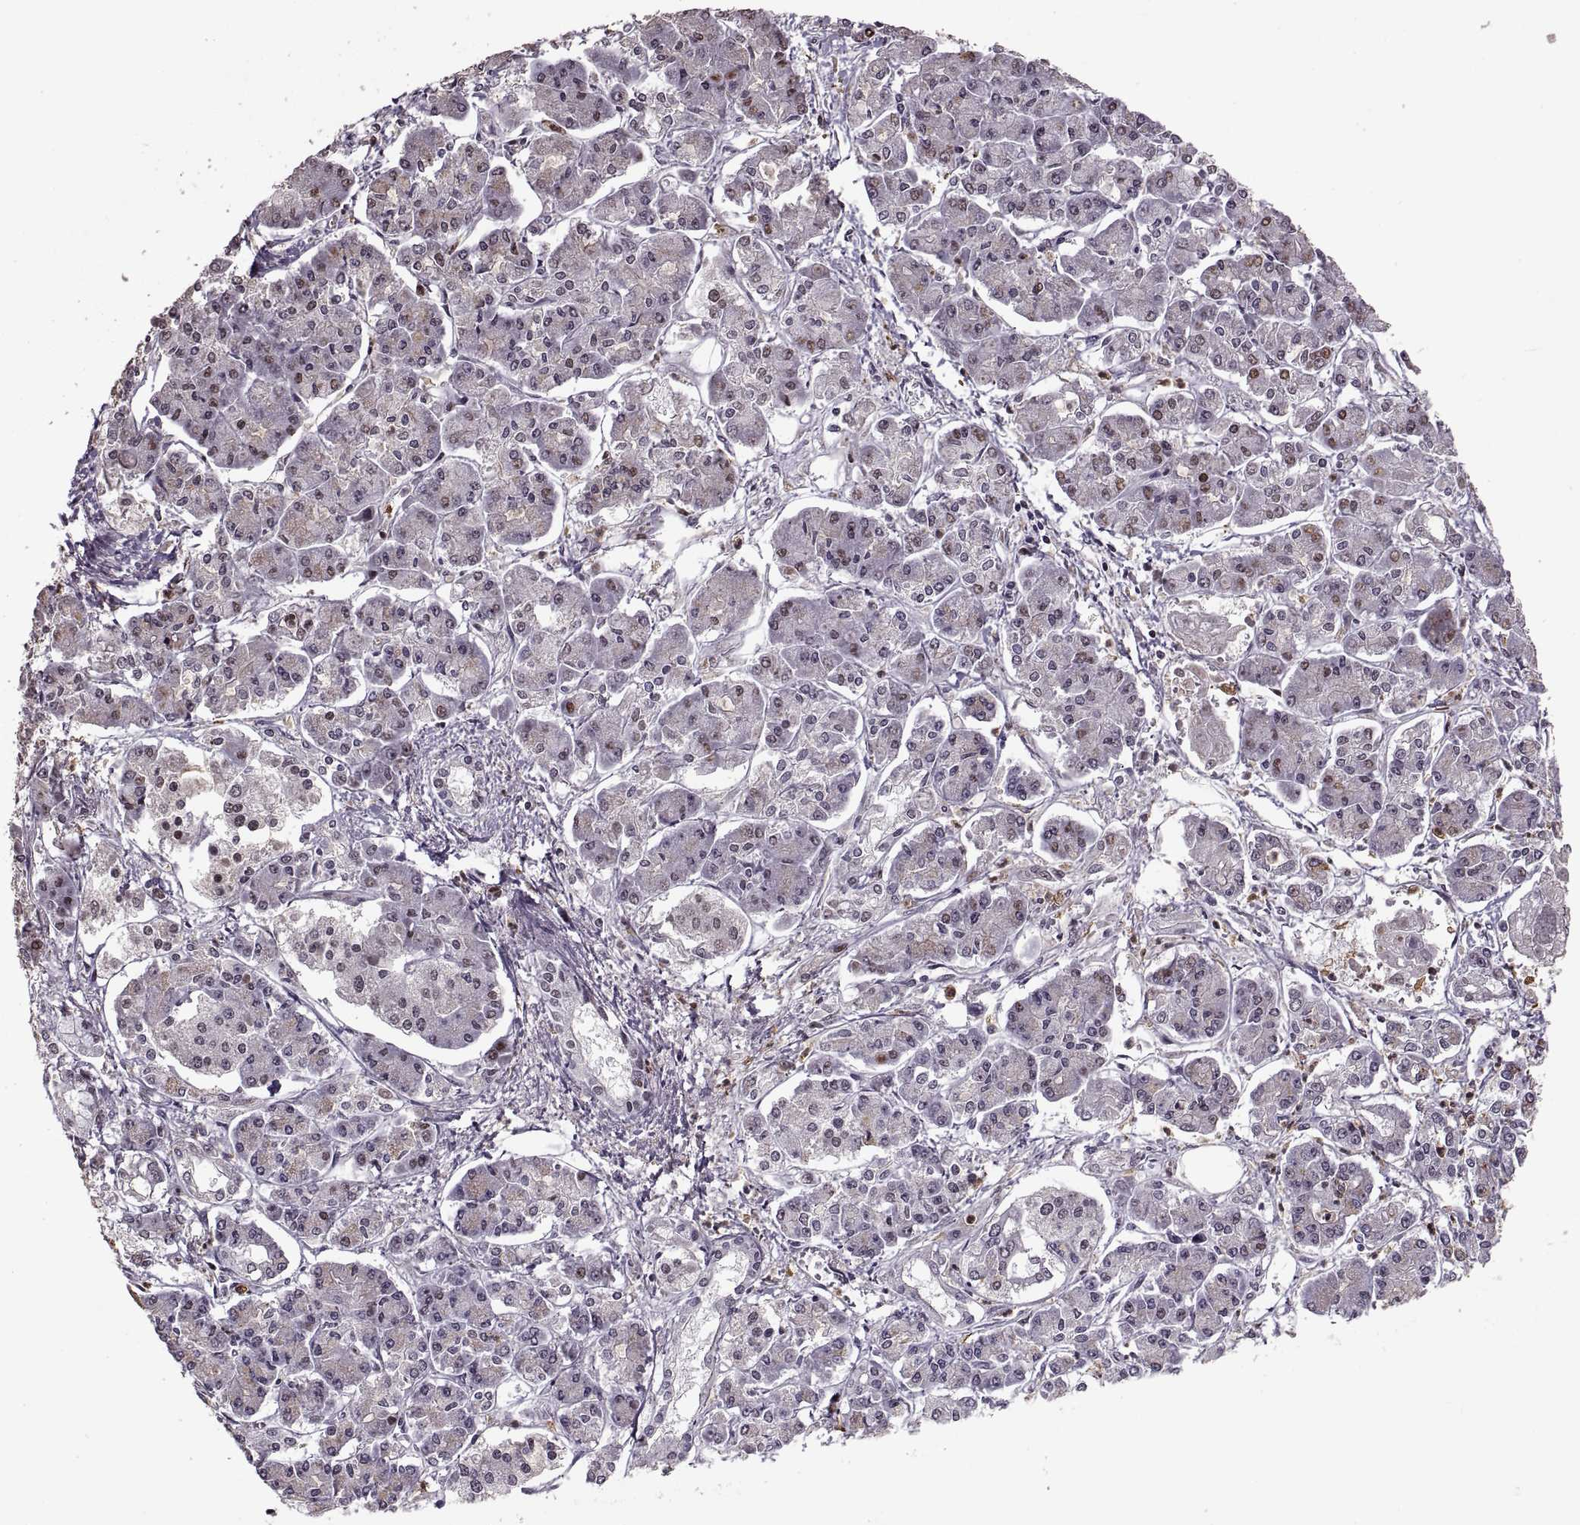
{"staining": {"intensity": "weak", "quantity": "25%-75%", "location": "nuclear"}, "tissue": "pancreatic cancer", "cell_type": "Tumor cells", "image_type": "cancer", "snomed": [{"axis": "morphology", "description": "Adenocarcinoma, NOS"}, {"axis": "topography", "description": "Pancreas"}], "caption": "The photomicrograph shows immunohistochemical staining of adenocarcinoma (pancreatic). There is weak nuclear expression is appreciated in approximately 25%-75% of tumor cells.", "gene": "PALS1", "patient": {"sex": "male", "age": 85}}